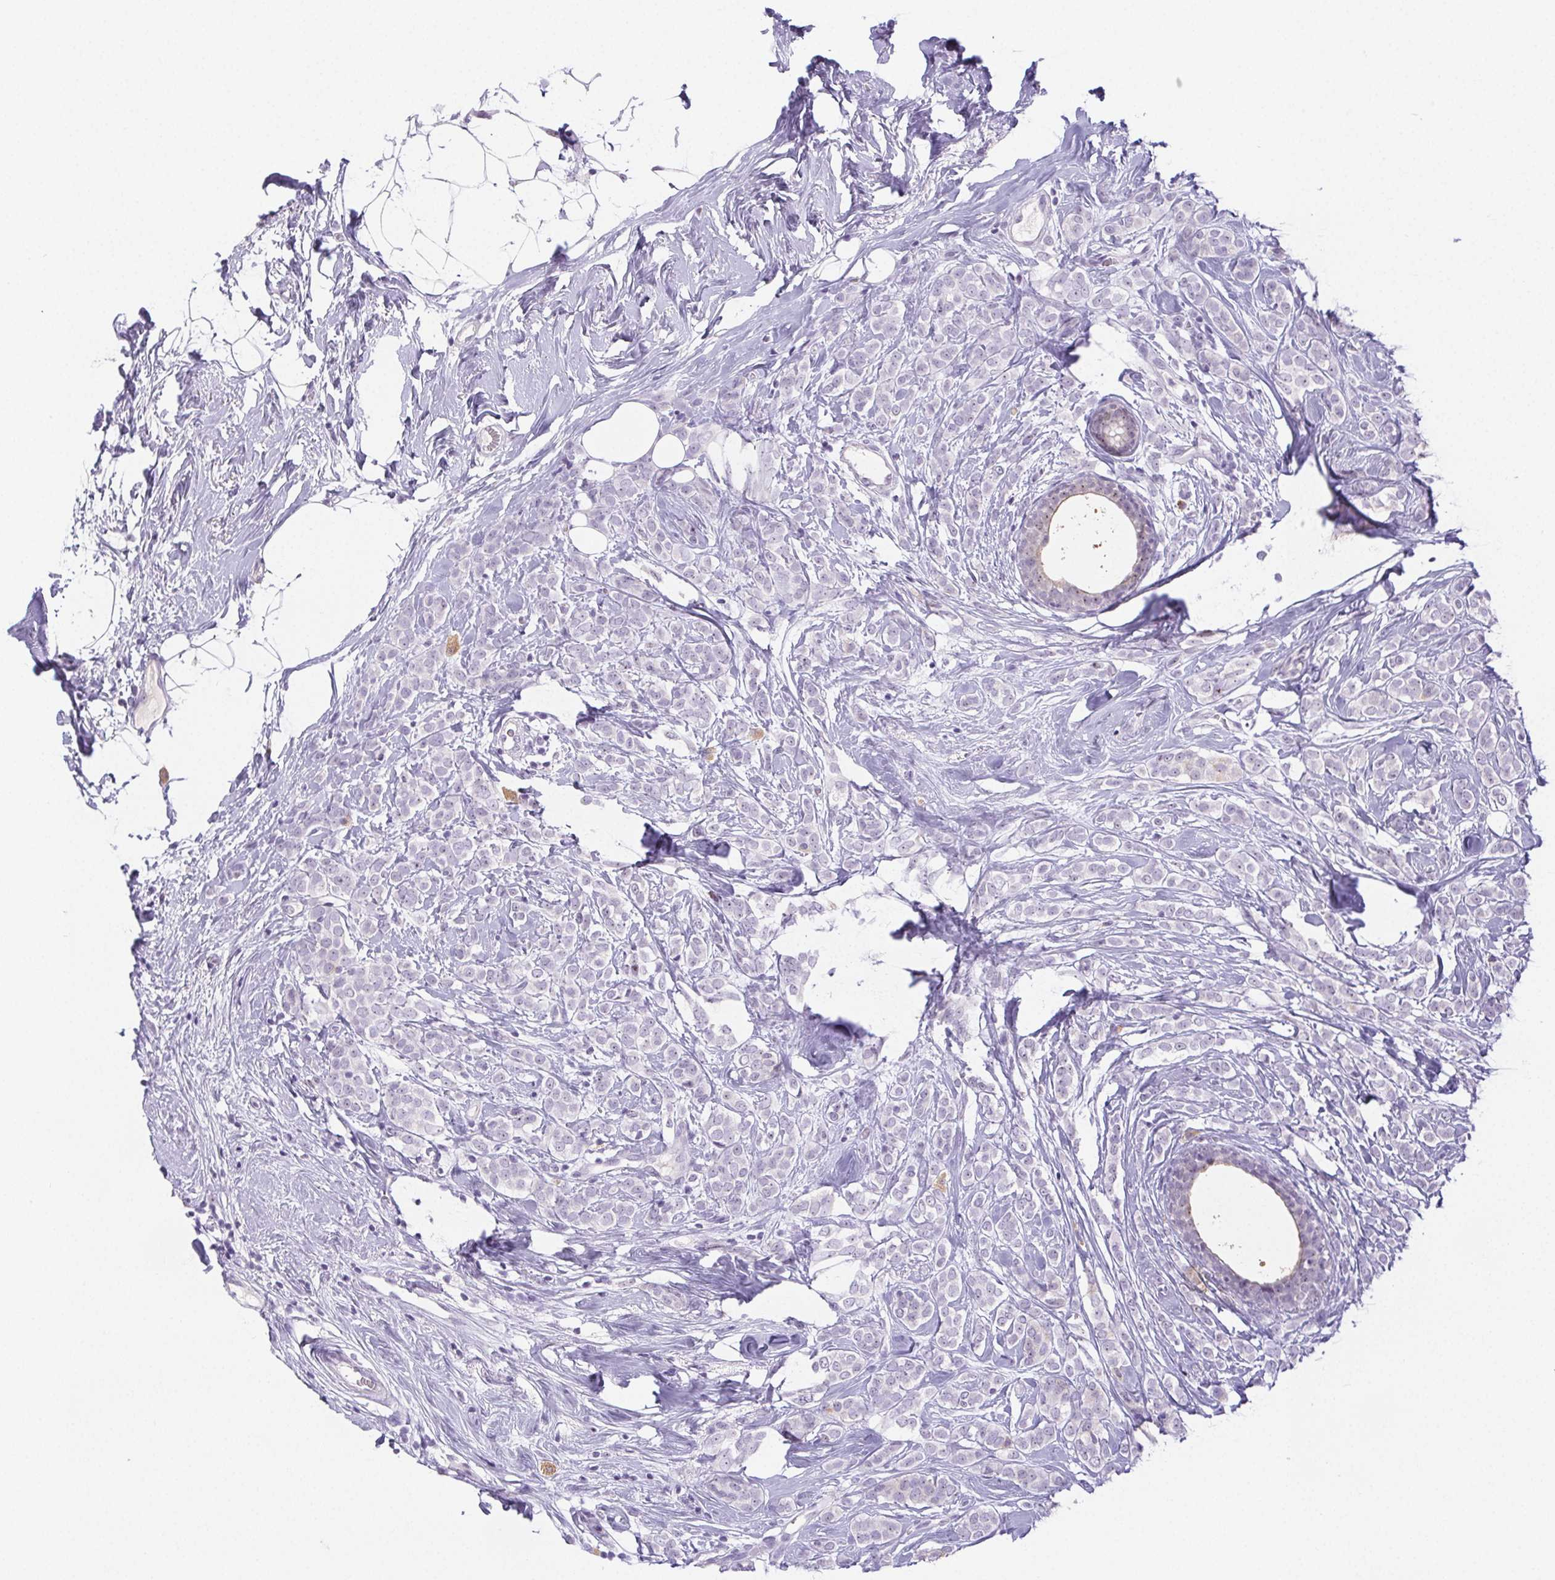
{"staining": {"intensity": "negative", "quantity": "none", "location": "none"}, "tissue": "breast cancer", "cell_type": "Tumor cells", "image_type": "cancer", "snomed": [{"axis": "morphology", "description": "Lobular carcinoma"}, {"axis": "topography", "description": "Breast"}], "caption": "Photomicrograph shows no significant protein expression in tumor cells of breast lobular carcinoma.", "gene": "ST8SIA3", "patient": {"sex": "female", "age": 49}}